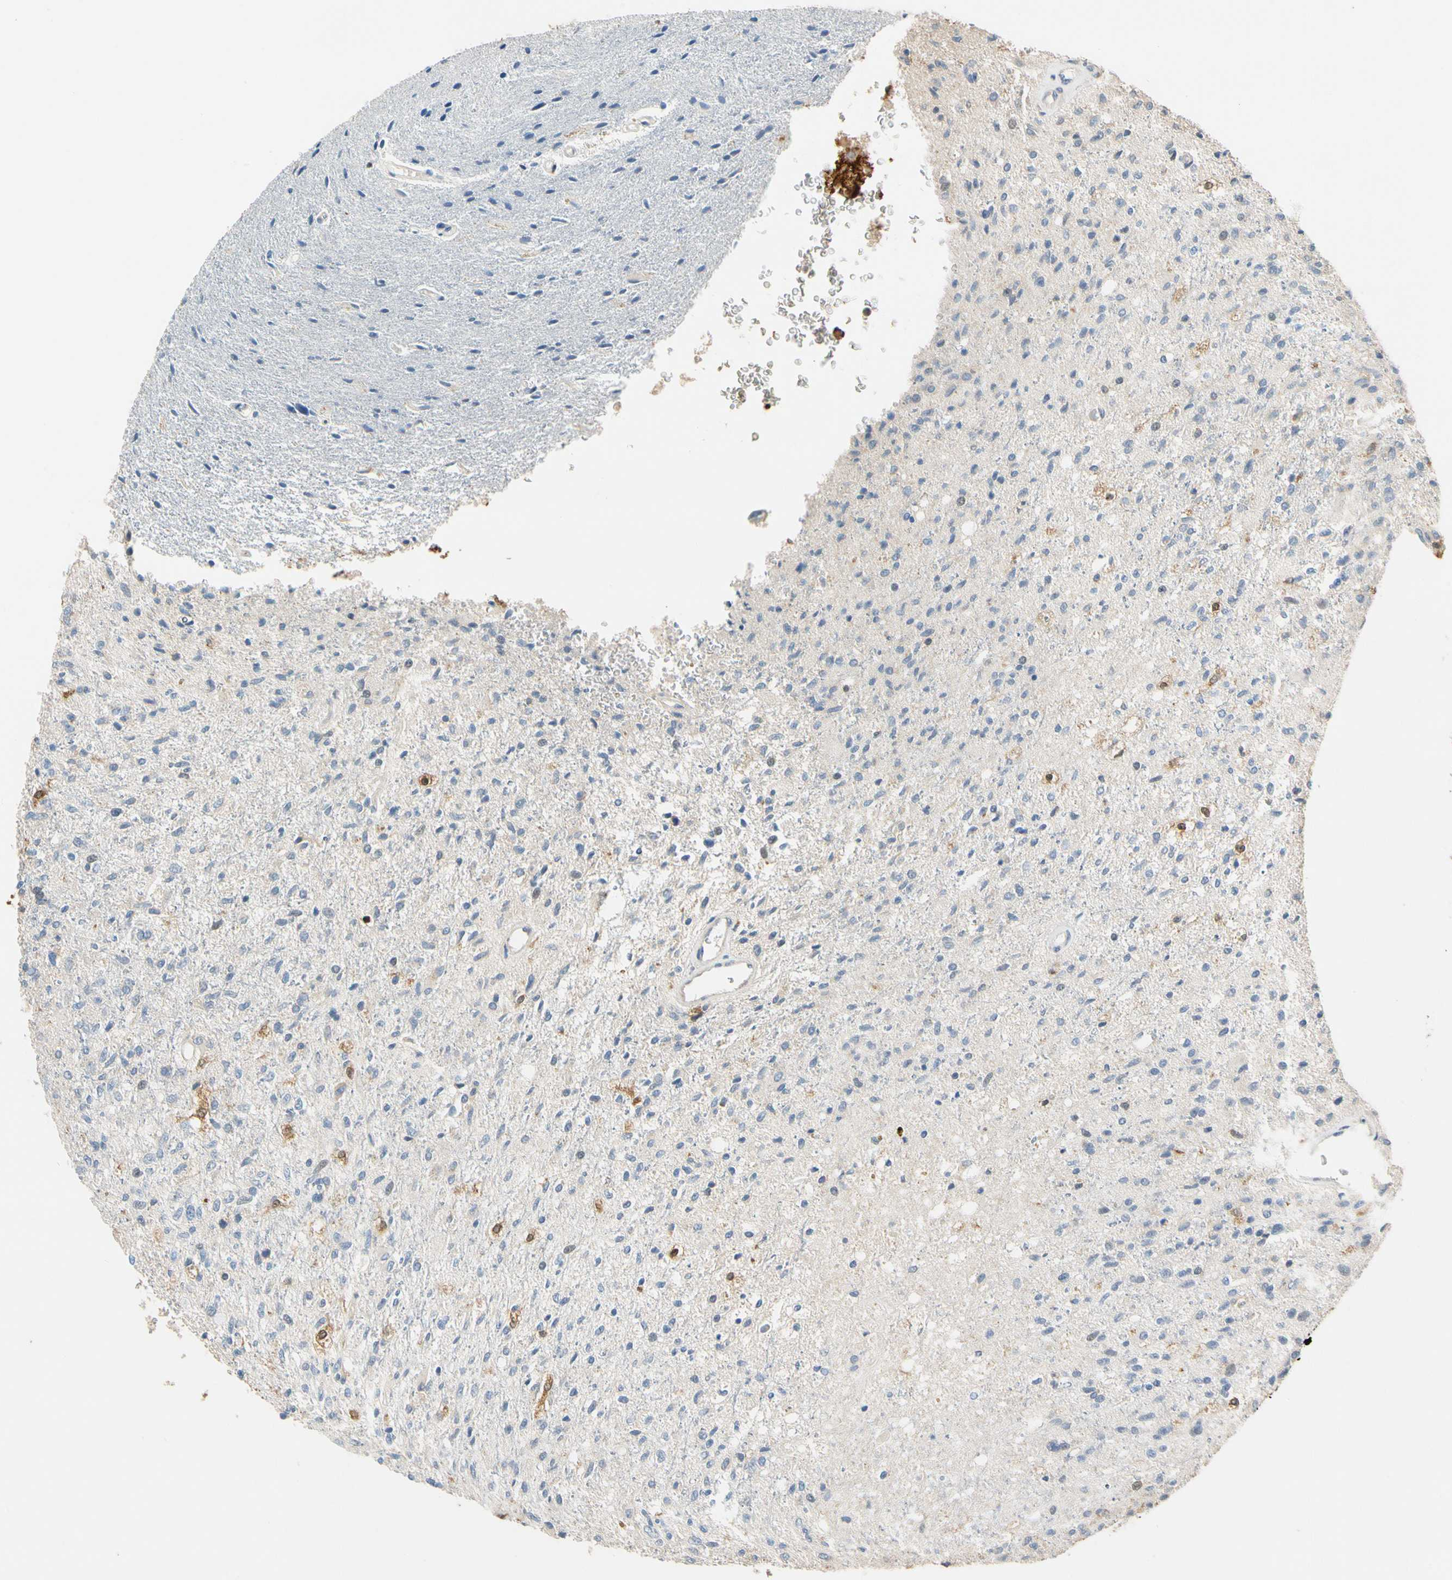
{"staining": {"intensity": "moderate", "quantity": "<25%", "location": "cytoplasmic/membranous"}, "tissue": "glioma", "cell_type": "Tumor cells", "image_type": "cancer", "snomed": [{"axis": "morphology", "description": "Normal tissue, NOS"}, {"axis": "morphology", "description": "Glioma, malignant, High grade"}, {"axis": "topography", "description": "Cerebral cortex"}], "caption": "About <25% of tumor cells in human malignant glioma (high-grade) demonstrate moderate cytoplasmic/membranous protein expression as visualized by brown immunohistochemical staining.", "gene": "GPSM2", "patient": {"sex": "male", "age": 77}}